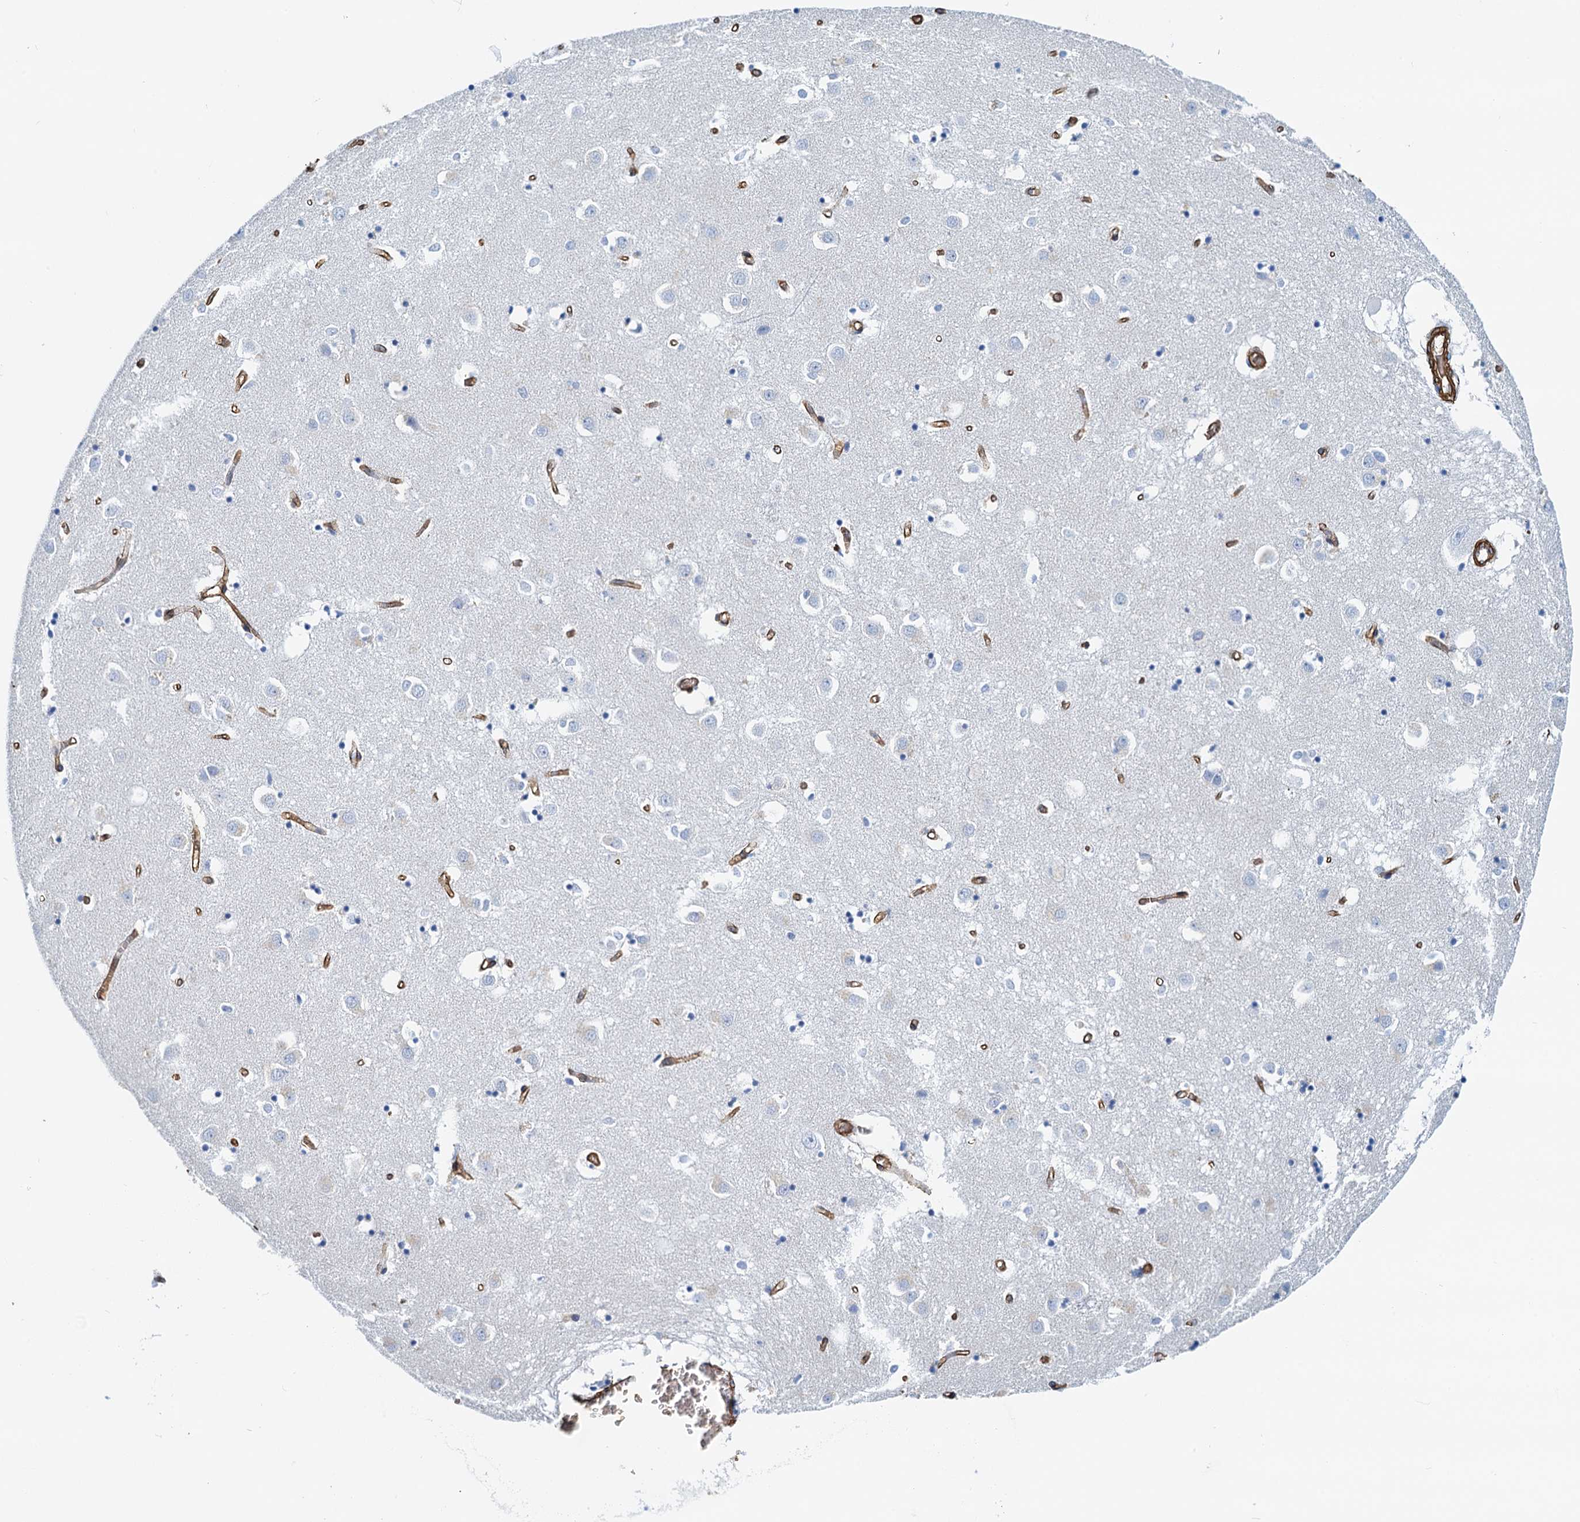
{"staining": {"intensity": "negative", "quantity": "none", "location": "none"}, "tissue": "caudate", "cell_type": "Glial cells", "image_type": "normal", "snomed": [{"axis": "morphology", "description": "Normal tissue, NOS"}, {"axis": "topography", "description": "Lateral ventricle wall"}], "caption": "Photomicrograph shows no significant protein positivity in glial cells of normal caudate. The staining was performed using DAB to visualize the protein expression in brown, while the nuclei were stained in blue with hematoxylin (Magnification: 20x).", "gene": "DGKG", "patient": {"sex": "male", "age": 70}}